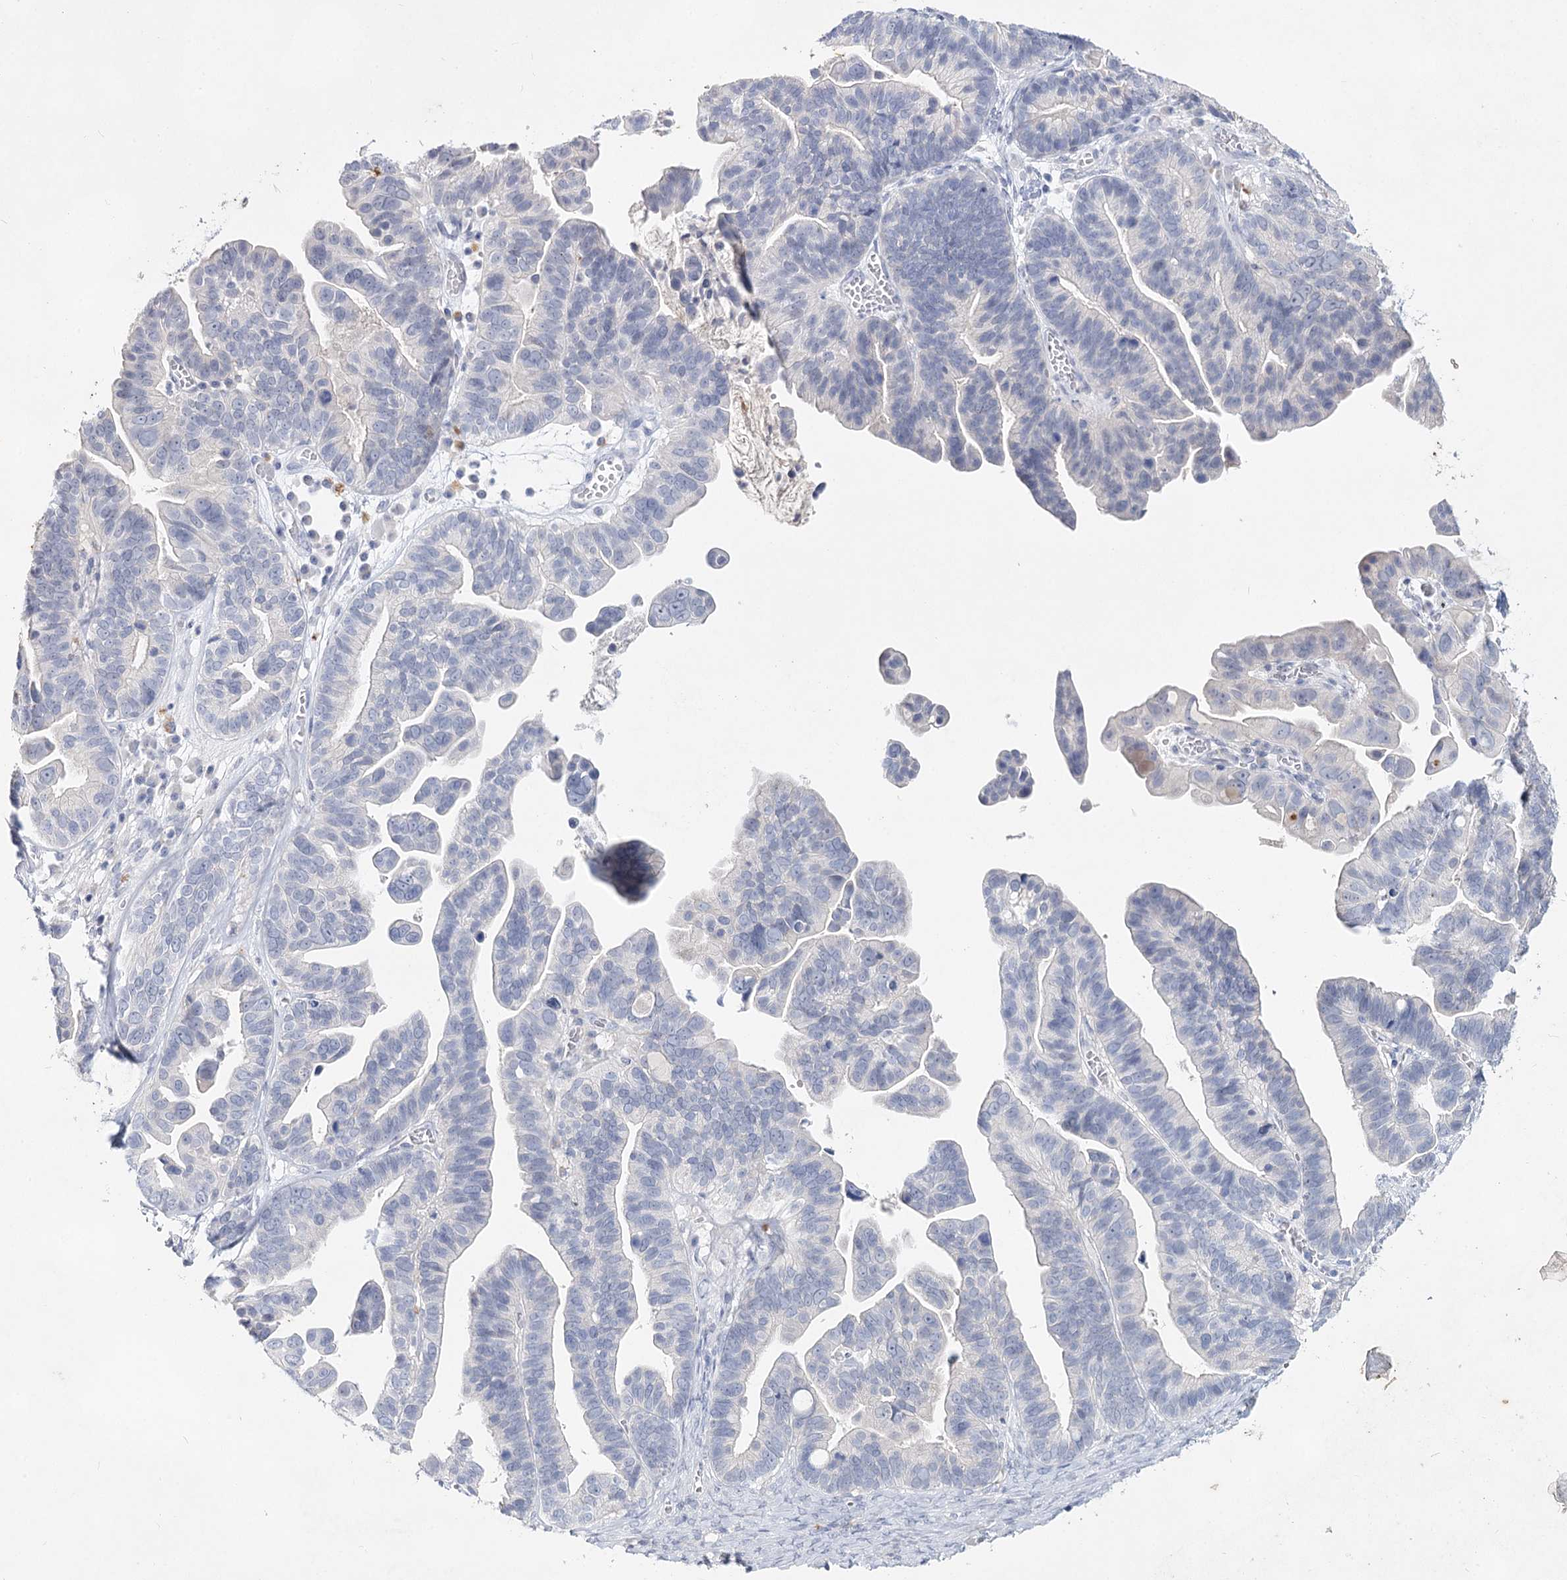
{"staining": {"intensity": "negative", "quantity": "none", "location": "none"}, "tissue": "ovarian cancer", "cell_type": "Tumor cells", "image_type": "cancer", "snomed": [{"axis": "morphology", "description": "Cystadenocarcinoma, serous, NOS"}, {"axis": "topography", "description": "Ovary"}], "caption": "Immunohistochemical staining of ovarian cancer (serous cystadenocarcinoma) shows no significant positivity in tumor cells. The staining was performed using DAB to visualize the protein expression in brown, while the nuclei were stained in blue with hematoxylin (Magnification: 20x).", "gene": "CCDC73", "patient": {"sex": "female", "age": 56}}